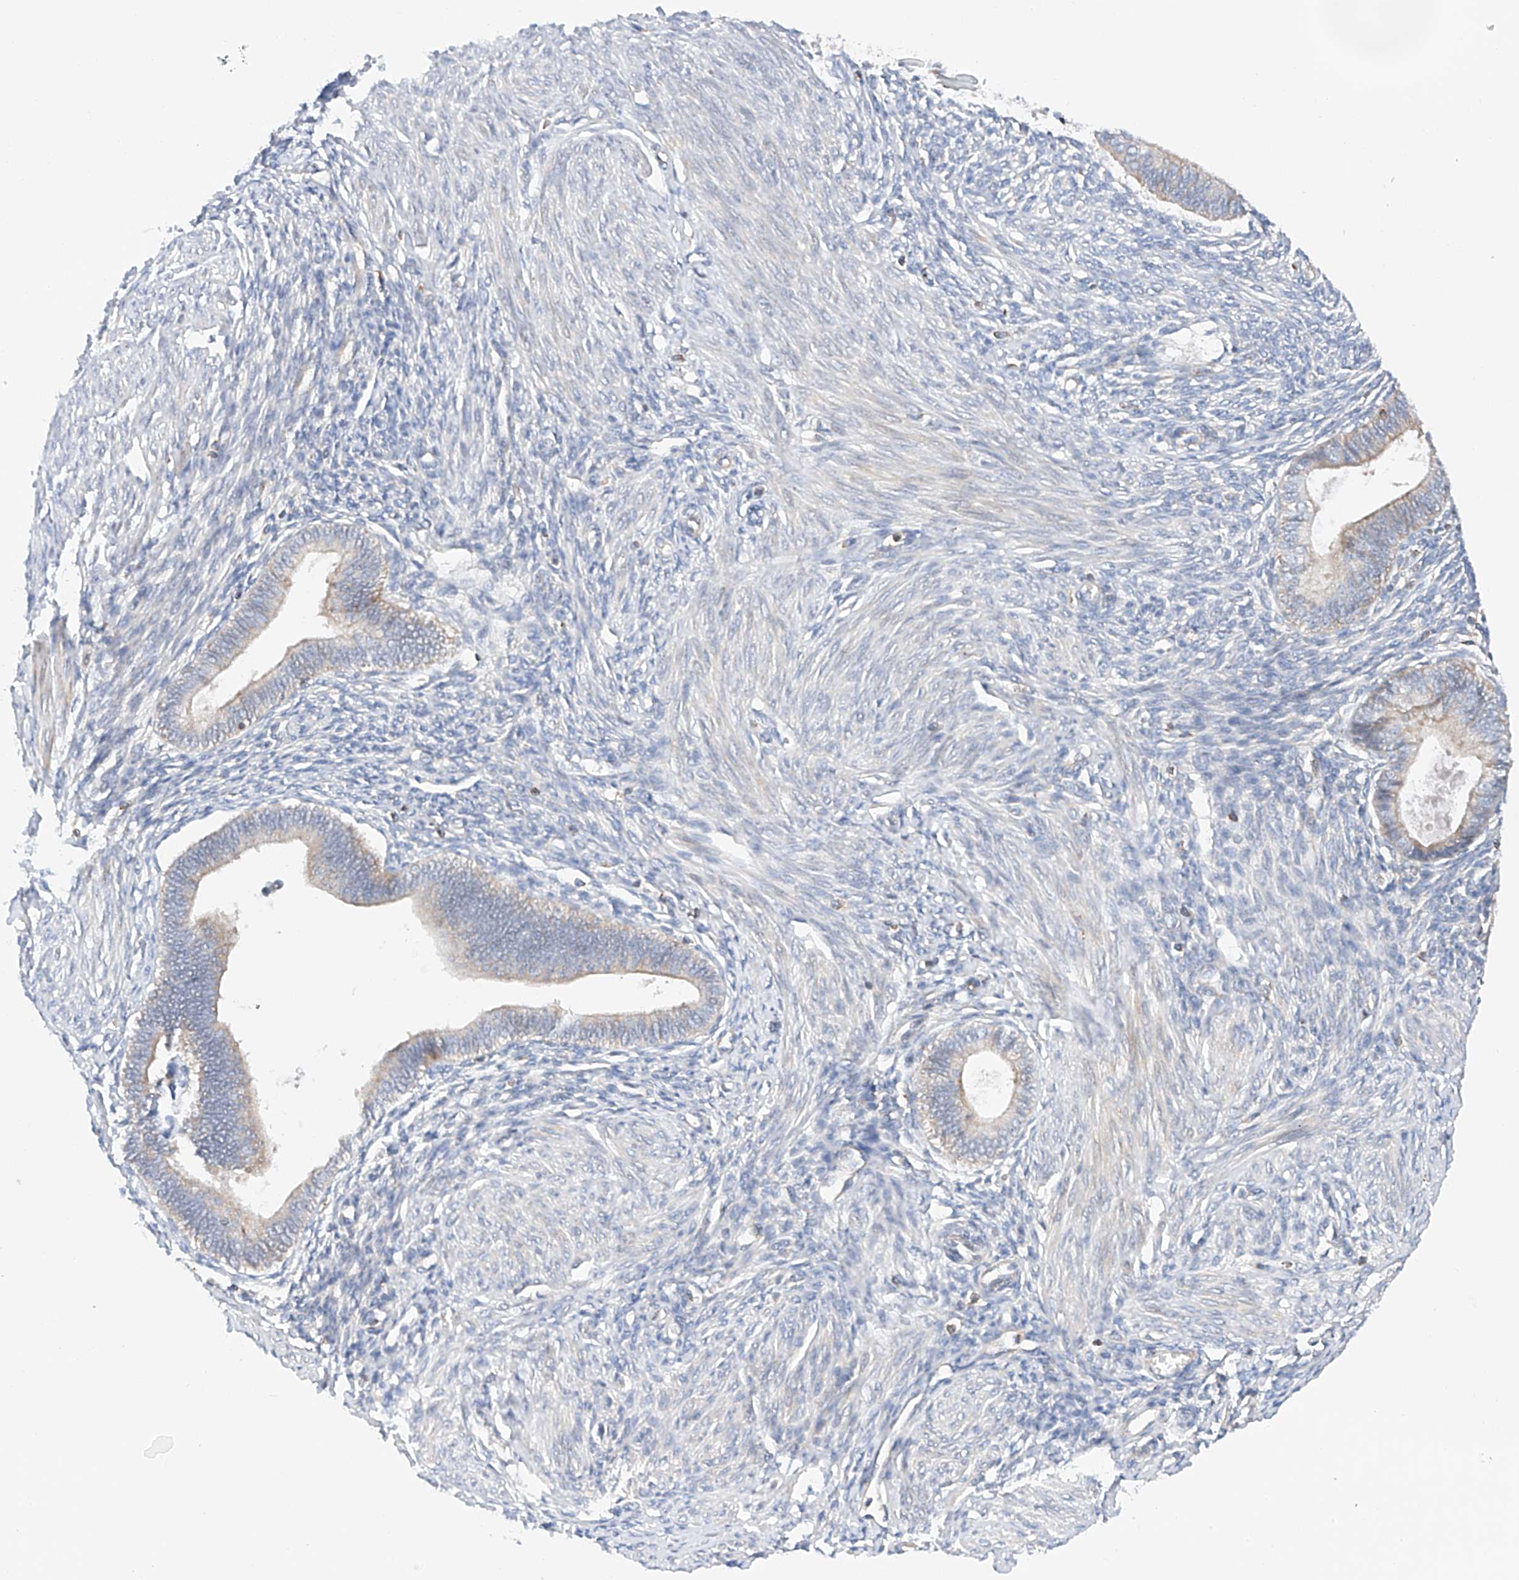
{"staining": {"intensity": "weak", "quantity": "<25%", "location": "cytoplasmic/membranous"}, "tissue": "endometrium", "cell_type": "Cells in endometrial stroma", "image_type": "normal", "snomed": [{"axis": "morphology", "description": "Normal tissue, NOS"}, {"axis": "topography", "description": "Endometrium"}], "caption": "Immunohistochemistry (IHC) histopathology image of normal human endometrium stained for a protein (brown), which displays no staining in cells in endometrial stroma. (DAB (3,3'-diaminobenzidine) IHC, high magnification).", "gene": "MFN2", "patient": {"sex": "female", "age": 46}}